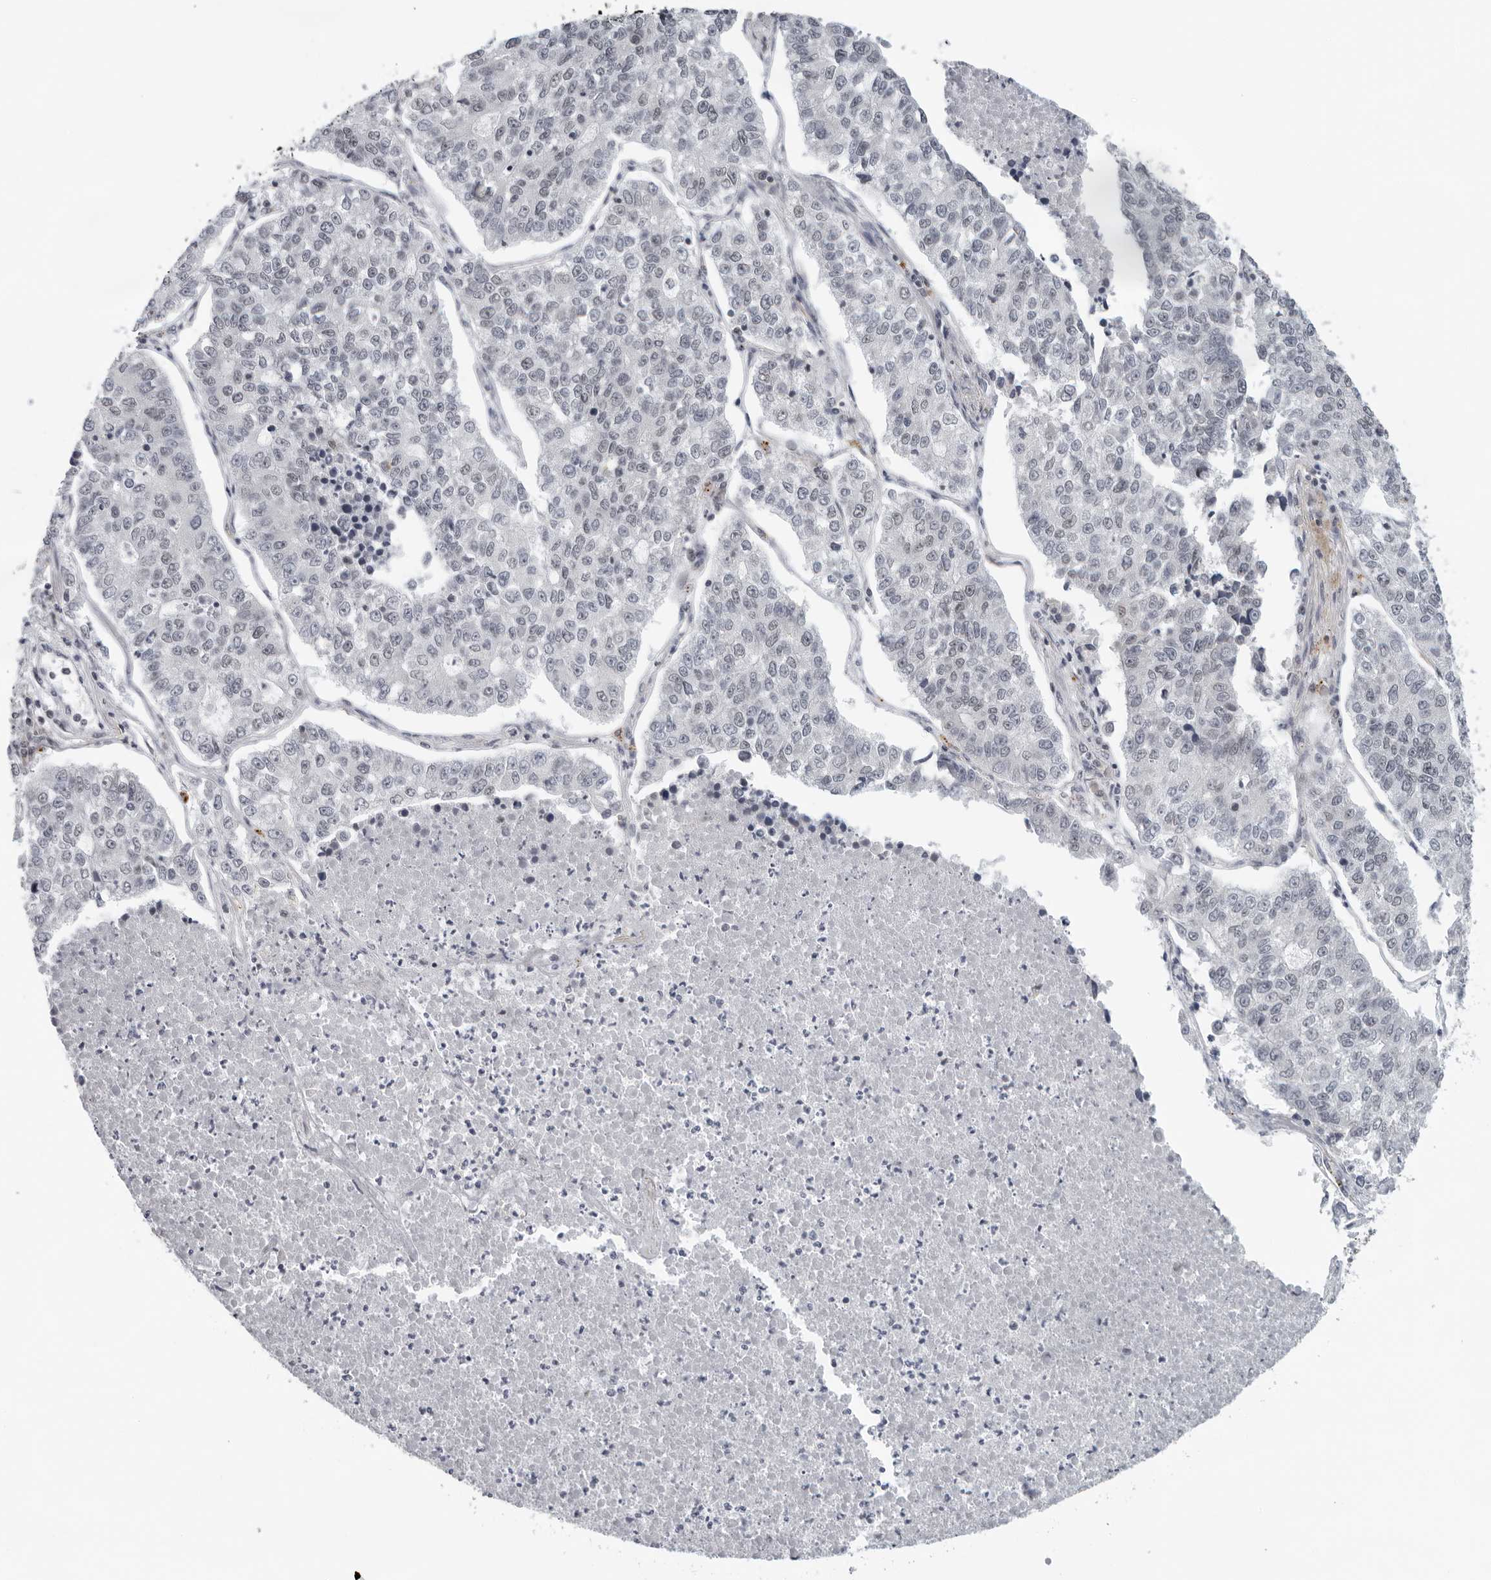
{"staining": {"intensity": "negative", "quantity": "none", "location": "none"}, "tissue": "lung cancer", "cell_type": "Tumor cells", "image_type": "cancer", "snomed": [{"axis": "morphology", "description": "Adenocarcinoma, NOS"}, {"axis": "topography", "description": "Lung"}], "caption": "High magnification brightfield microscopy of lung cancer (adenocarcinoma) stained with DAB (brown) and counterstained with hematoxylin (blue): tumor cells show no significant expression. (Brightfield microscopy of DAB (3,3'-diaminobenzidine) immunohistochemistry at high magnification).", "gene": "TOX4", "patient": {"sex": "male", "age": 49}}